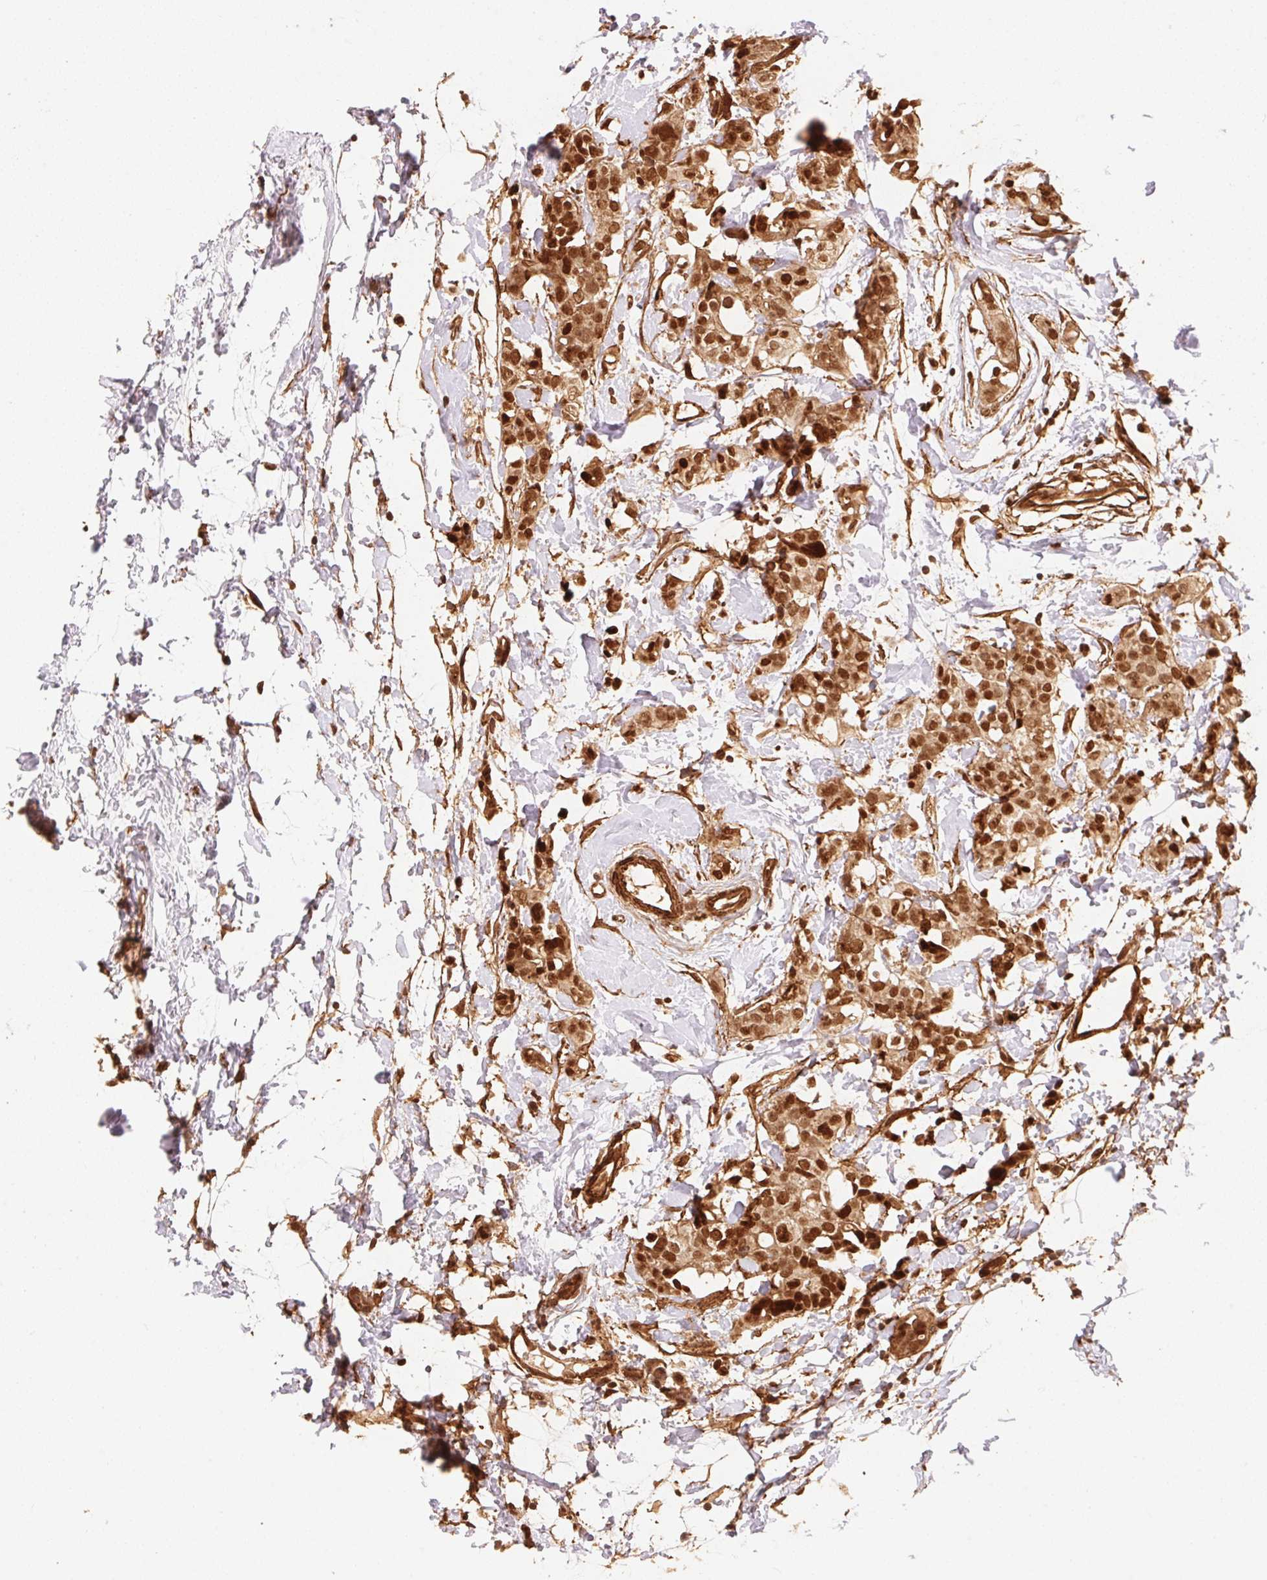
{"staining": {"intensity": "moderate", "quantity": ">75%", "location": "cytoplasmic/membranous,nuclear"}, "tissue": "breast cancer", "cell_type": "Tumor cells", "image_type": "cancer", "snomed": [{"axis": "morphology", "description": "Duct carcinoma"}, {"axis": "topography", "description": "Breast"}], "caption": "Intraductal carcinoma (breast) stained for a protein demonstrates moderate cytoplasmic/membranous and nuclear positivity in tumor cells. The protein is stained brown, and the nuclei are stained in blue (DAB (3,3'-diaminobenzidine) IHC with brightfield microscopy, high magnification).", "gene": "TNIP2", "patient": {"sex": "female", "age": 40}}